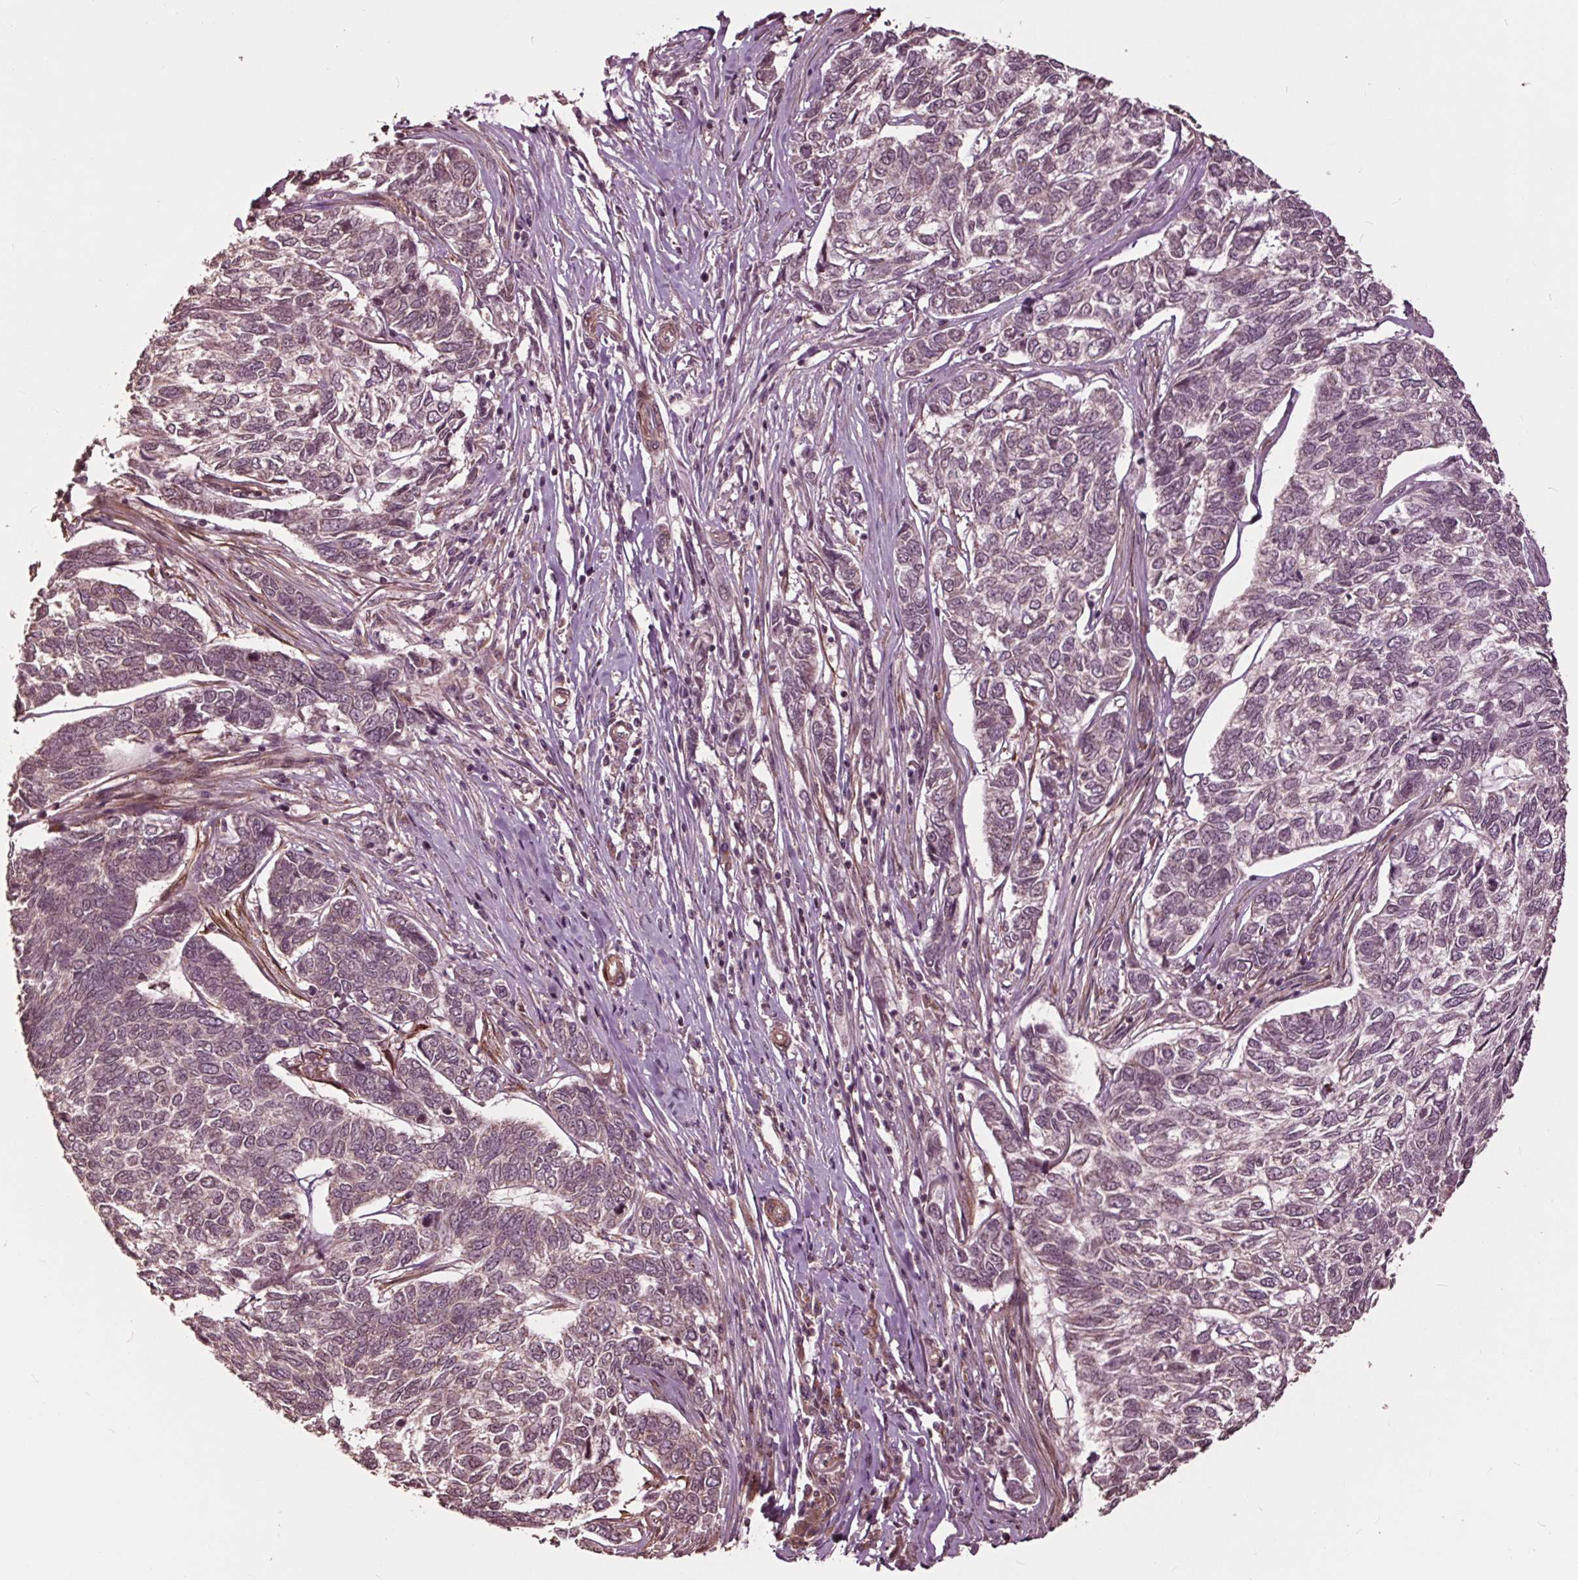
{"staining": {"intensity": "weak", "quantity": ">75%", "location": "nuclear"}, "tissue": "skin cancer", "cell_type": "Tumor cells", "image_type": "cancer", "snomed": [{"axis": "morphology", "description": "Basal cell carcinoma"}, {"axis": "topography", "description": "Skin"}], "caption": "Tumor cells exhibit weak nuclear positivity in about >75% of cells in skin cancer (basal cell carcinoma).", "gene": "CEP95", "patient": {"sex": "female", "age": 65}}